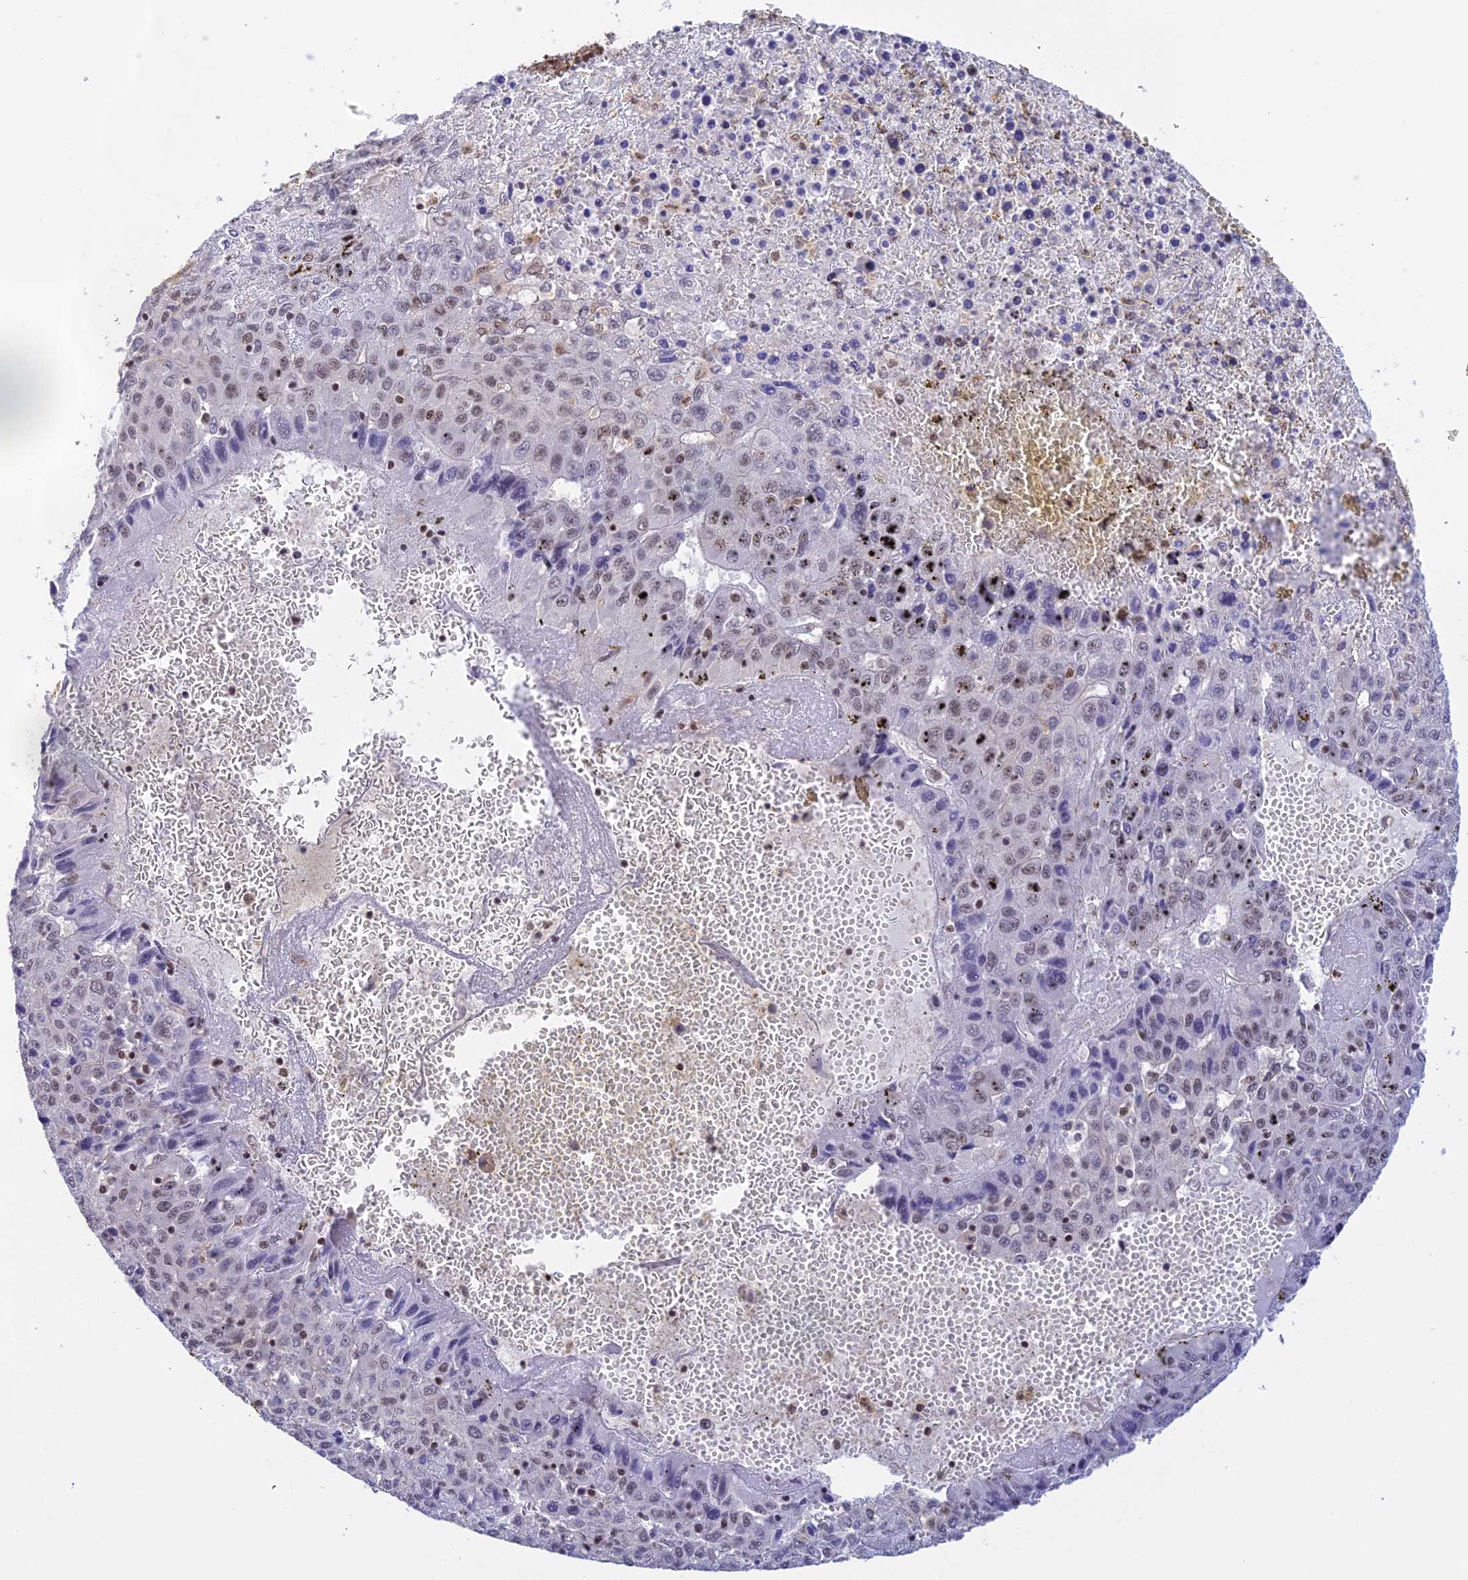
{"staining": {"intensity": "weak", "quantity": "25%-75%", "location": "nuclear"}, "tissue": "liver cancer", "cell_type": "Tumor cells", "image_type": "cancer", "snomed": [{"axis": "morphology", "description": "Carcinoma, Hepatocellular, NOS"}, {"axis": "topography", "description": "Liver"}], "caption": "Liver hepatocellular carcinoma tissue displays weak nuclear positivity in approximately 25%-75% of tumor cells, visualized by immunohistochemistry. (DAB IHC, brown staining for protein, blue staining for nuclei).", "gene": "THAP11", "patient": {"sex": "female", "age": 53}}